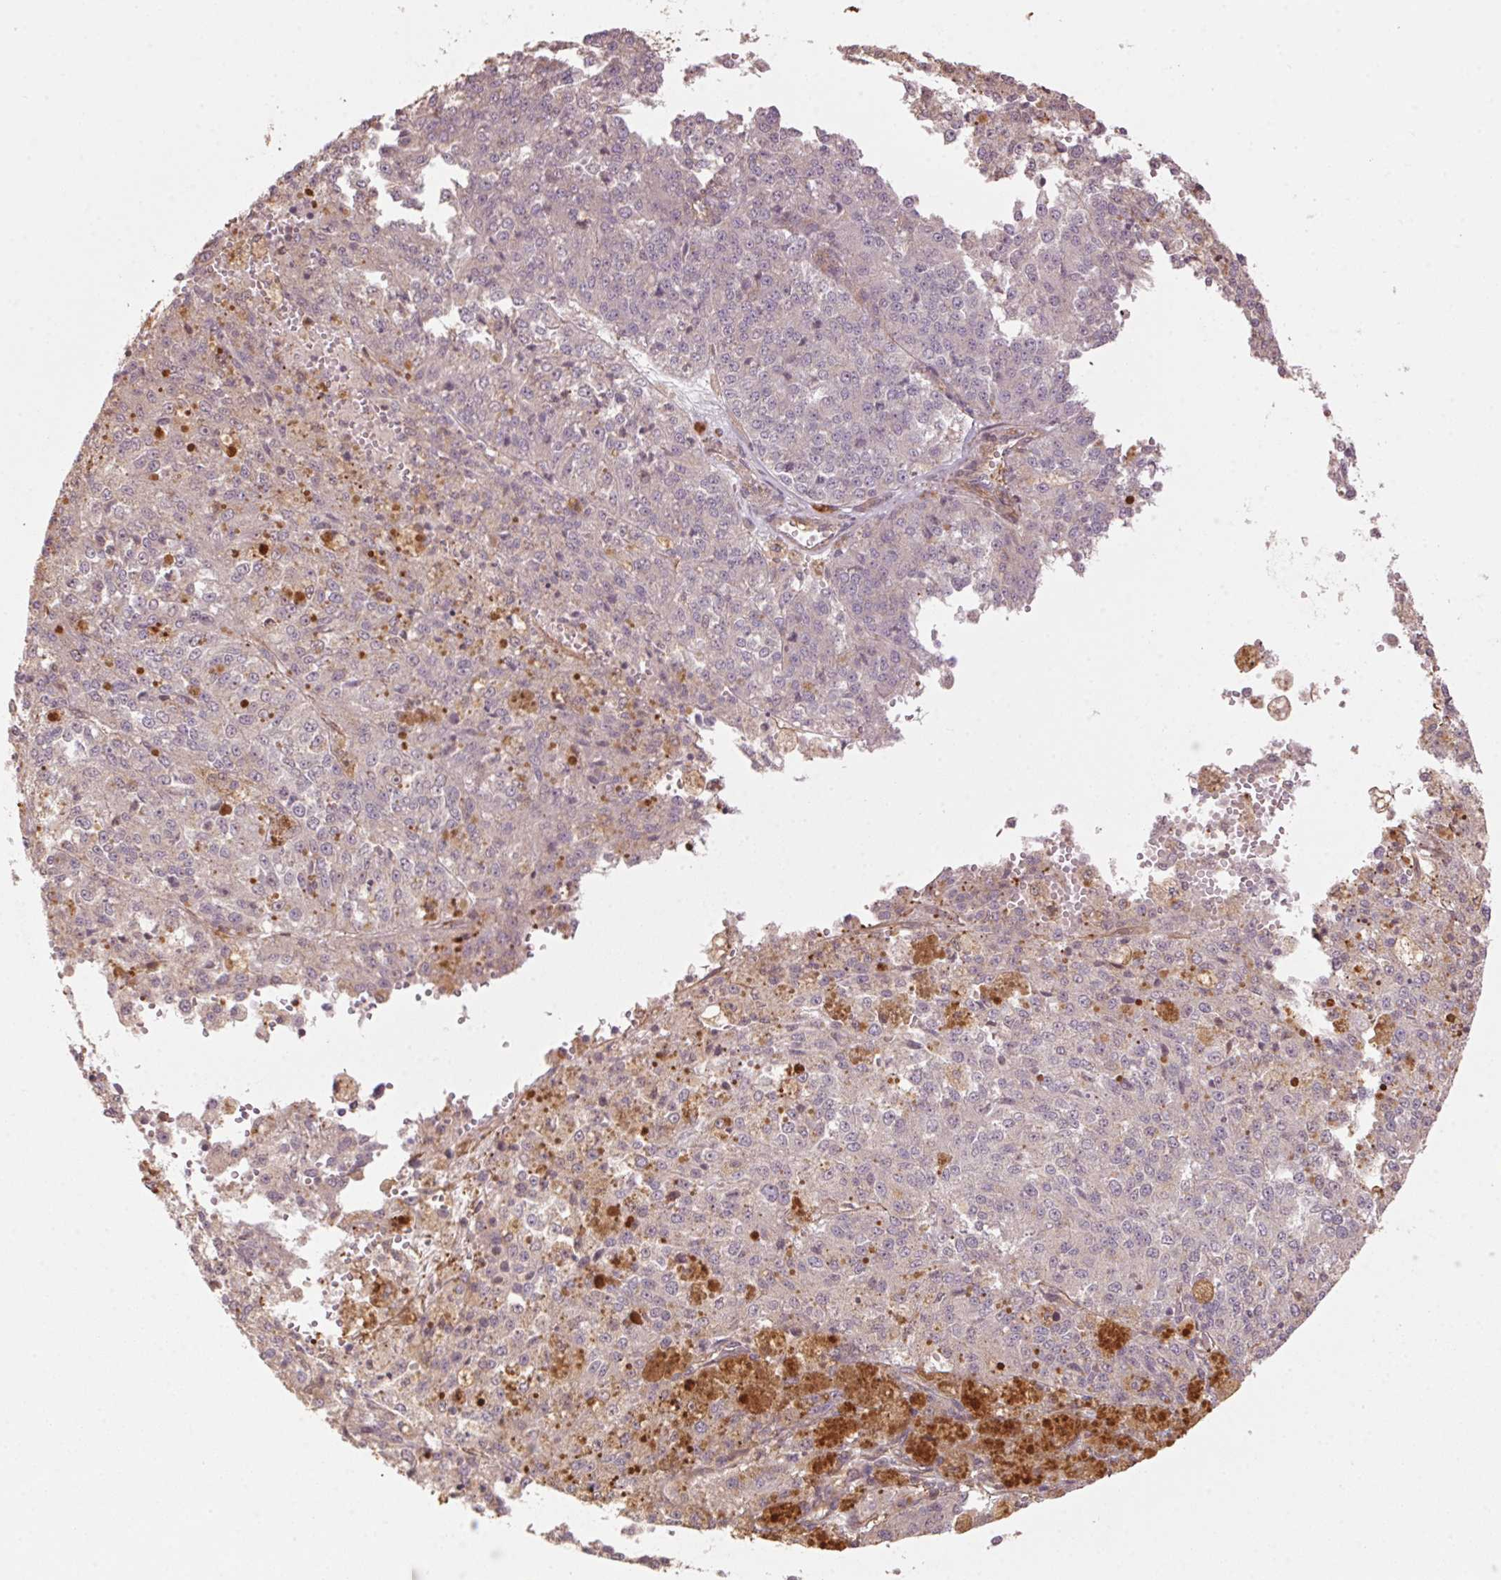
{"staining": {"intensity": "weak", "quantity": ">75%", "location": "cytoplasmic/membranous"}, "tissue": "melanoma", "cell_type": "Tumor cells", "image_type": "cancer", "snomed": [{"axis": "morphology", "description": "Malignant melanoma, Metastatic site"}, {"axis": "topography", "description": "Lymph node"}], "caption": "DAB immunohistochemical staining of human melanoma reveals weak cytoplasmic/membranous protein positivity in about >75% of tumor cells.", "gene": "QDPR", "patient": {"sex": "female", "age": 64}}